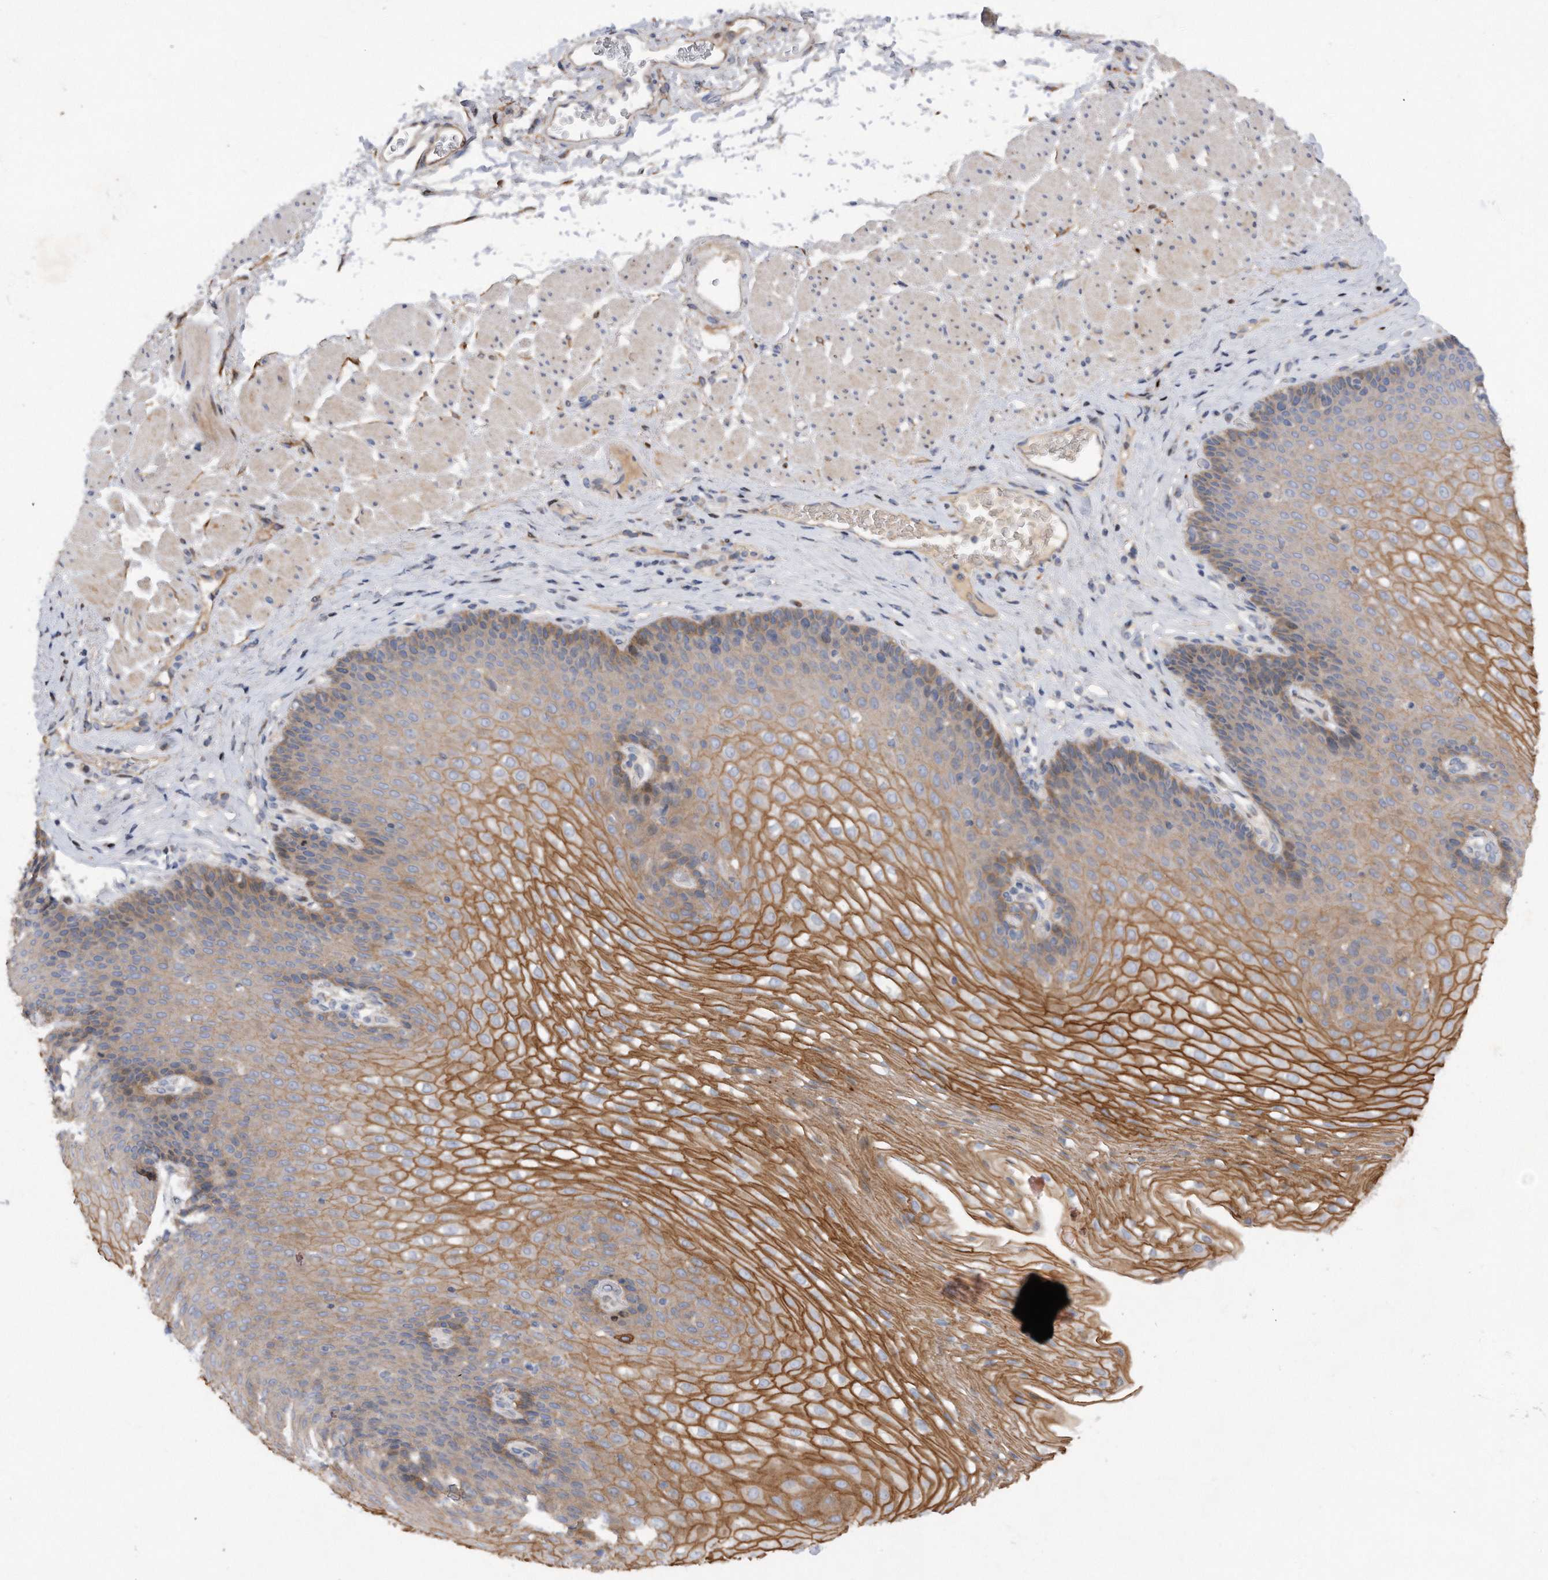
{"staining": {"intensity": "moderate", "quantity": ">75%", "location": "cytoplasmic/membranous"}, "tissue": "esophagus", "cell_type": "Squamous epithelial cells", "image_type": "normal", "snomed": [{"axis": "morphology", "description": "Normal tissue, NOS"}, {"axis": "topography", "description": "Esophagus"}], "caption": "DAB immunohistochemical staining of normal esophagus demonstrates moderate cytoplasmic/membranous protein expression in approximately >75% of squamous epithelial cells.", "gene": "CDH12", "patient": {"sex": "female", "age": 66}}